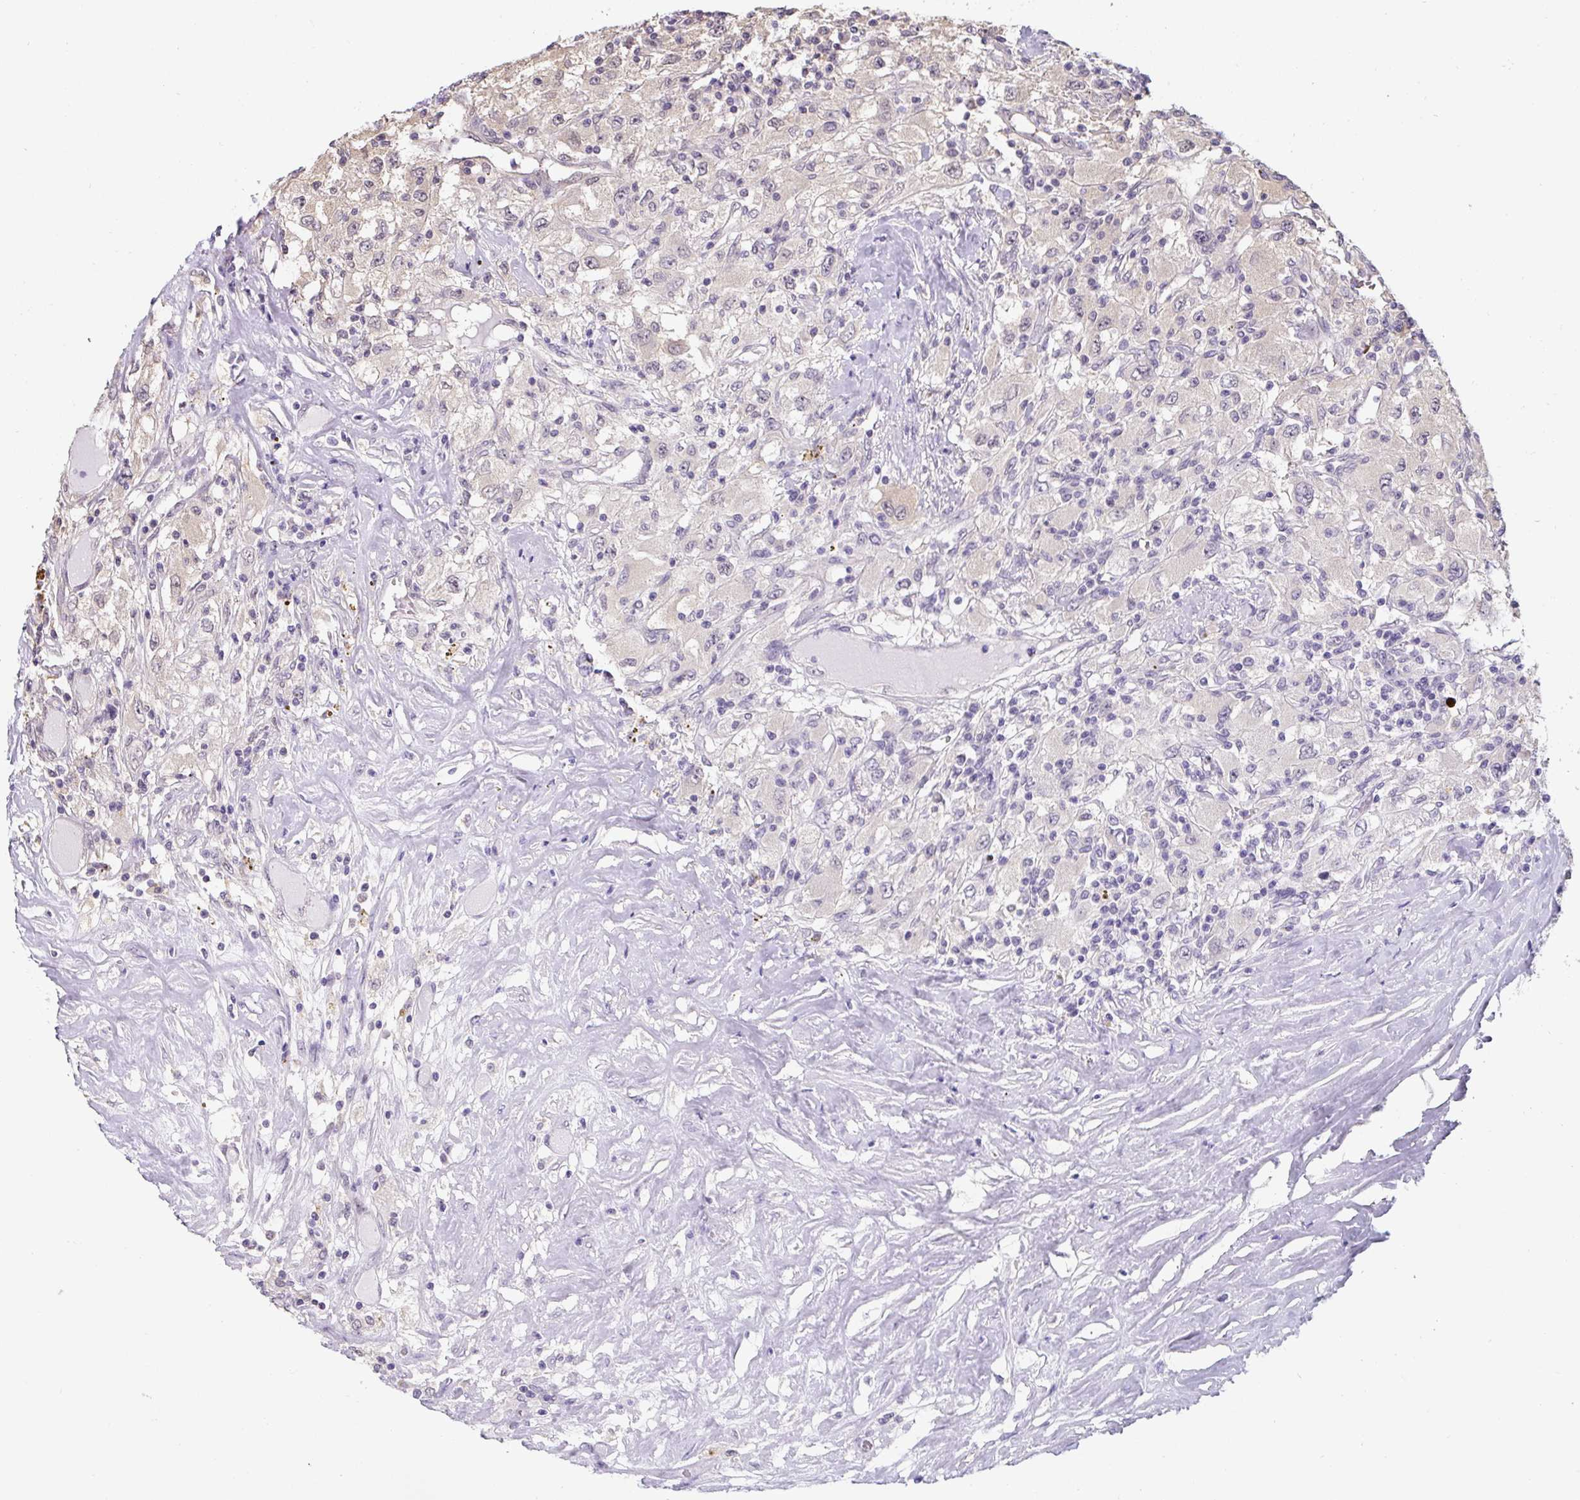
{"staining": {"intensity": "weak", "quantity": "<25%", "location": "cytoplasmic/membranous"}, "tissue": "renal cancer", "cell_type": "Tumor cells", "image_type": "cancer", "snomed": [{"axis": "morphology", "description": "Adenocarcinoma, NOS"}, {"axis": "topography", "description": "Kidney"}], "caption": "Tumor cells are negative for brown protein staining in adenocarcinoma (renal).", "gene": "ST13", "patient": {"sex": "female", "age": 67}}